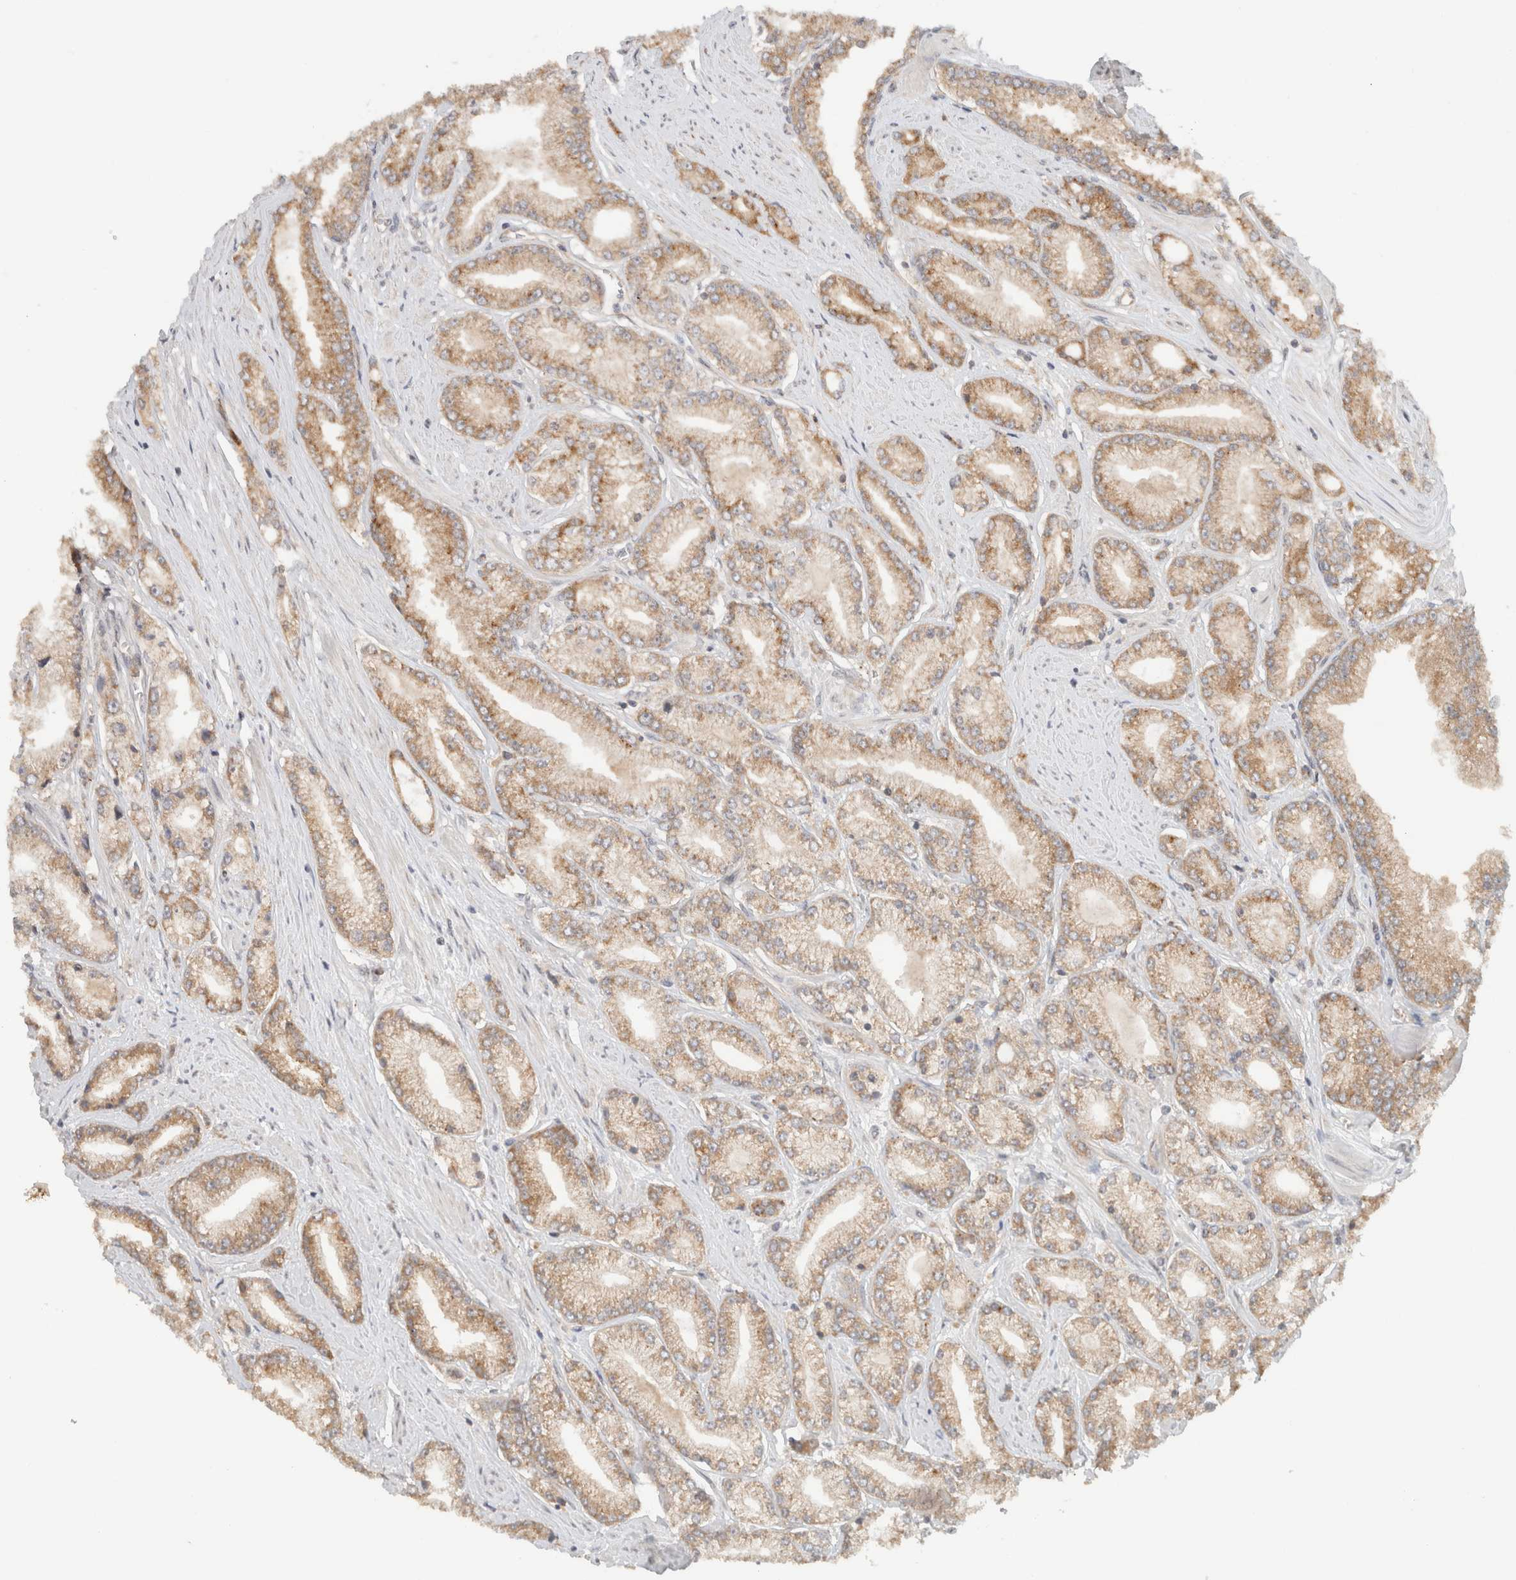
{"staining": {"intensity": "moderate", "quantity": ">75%", "location": "cytoplasmic/membranous"}, "tissue": "prostate cancer", "cell_type": "Tumor cells", "image_type": "cancer", "snomed": [{"axis": "morphology", "description": "Adenocarcinoma, Low grade"}, {"axis": "topography", "description": "Prostate"}], "caption": "Prostate adenocarcinoma (low-grade) stained for a protein shows moderate cytoplasmic/membranous positivity in tumor cells.", "gene": "ARFGEF2", "patient": {"sex": "male", "age": 62}}